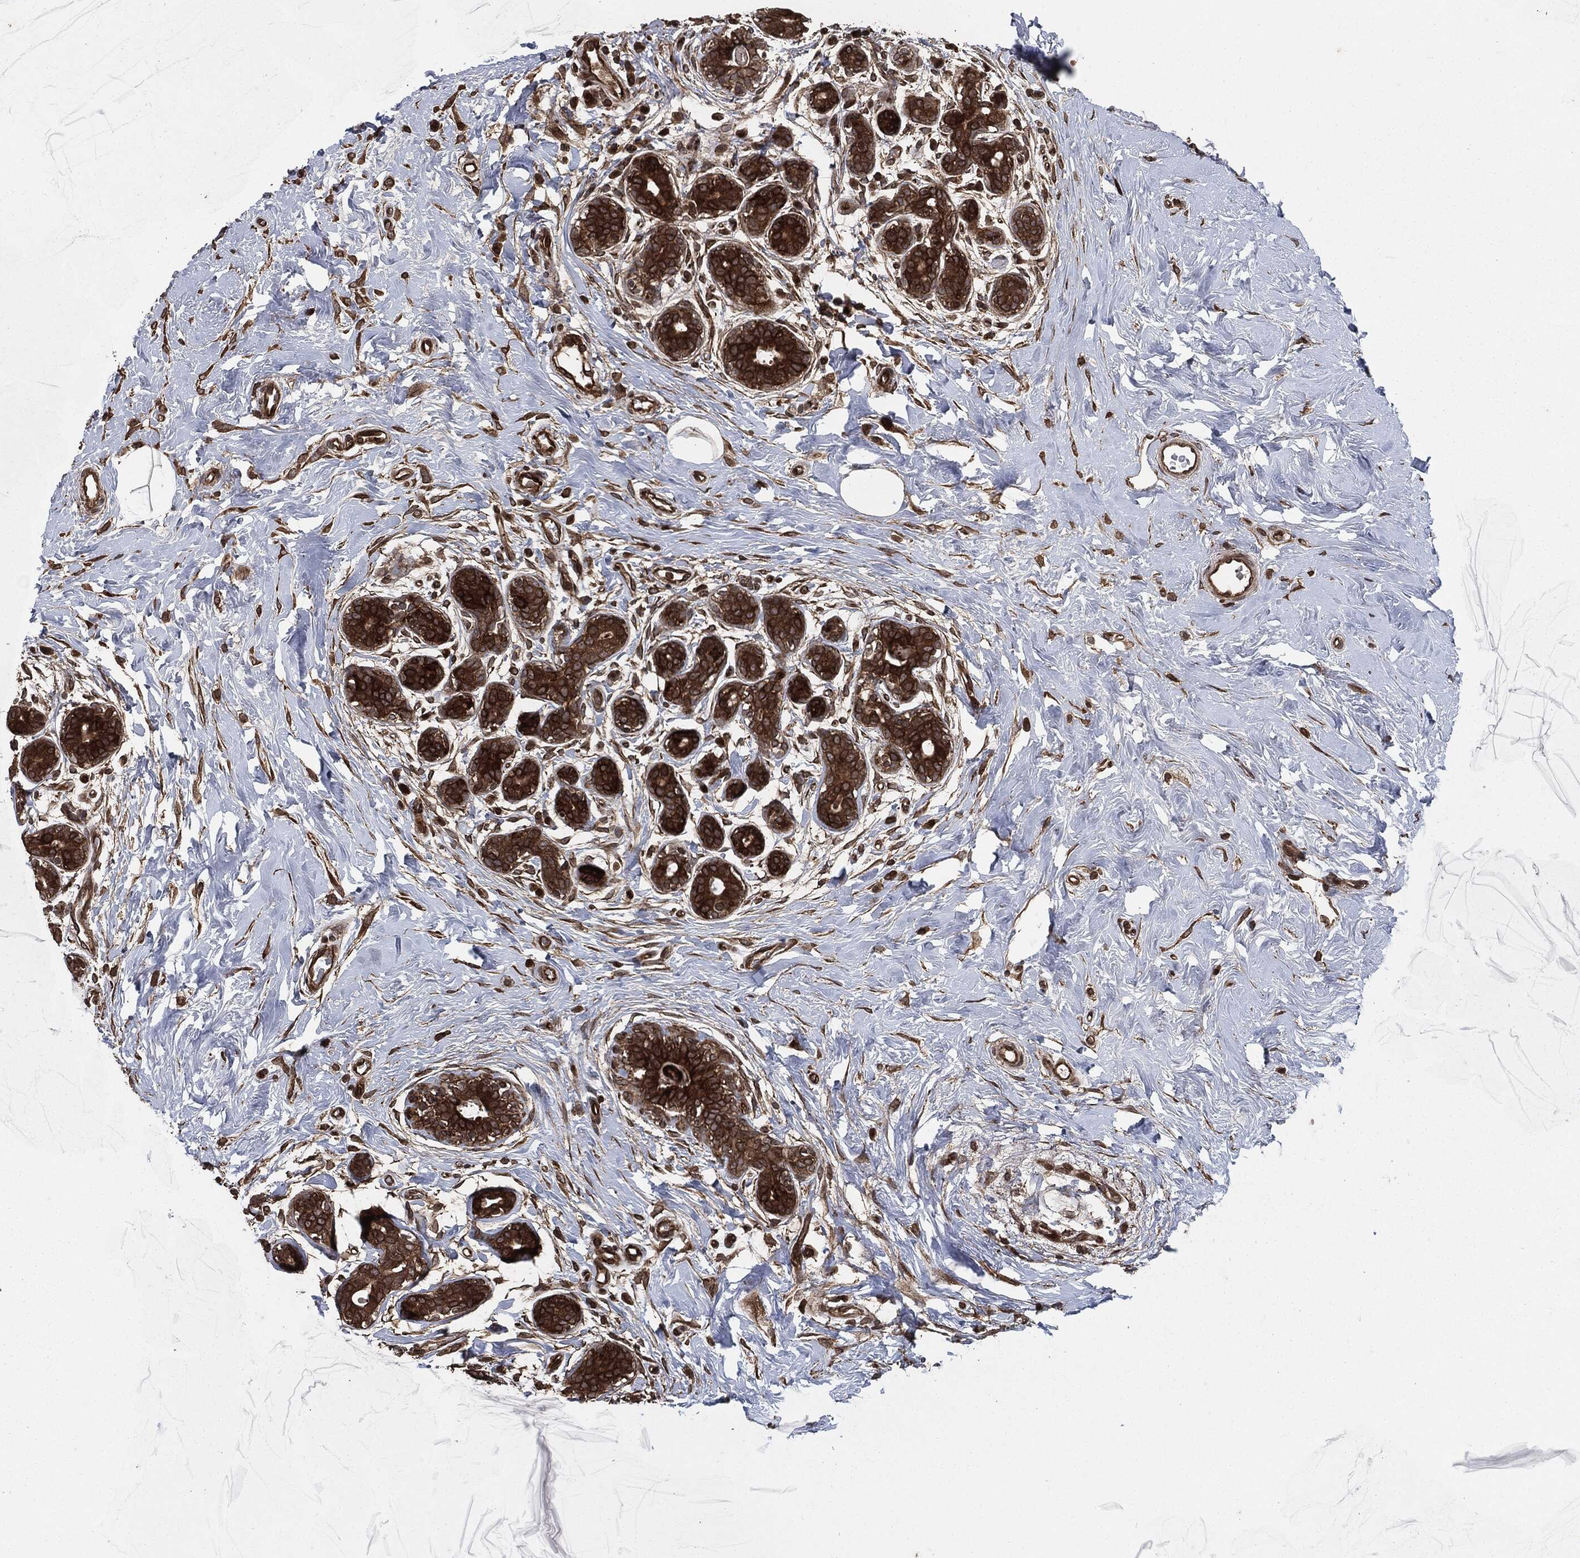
{"staining": {"intensity": "strong", "quantity": ">75%", "location": "cytoplasmic/membranous"}, "tissue": "breast", "cell_type": "Adipocytes", "image_type": "normal", "snomed": [{"axis": "morphology", "description": "Normal tissue, NOS"}, {"axis": "topography", "description": "Breast"}], "caption": "Approximately >75% of adipocytes in benign human breast show strong cytoplasmic/membranous protein positivity as visualized by brown immunohistochemical staining.", "gene": "IFIT1", "patient": {"sex": "female", "age": 43}}